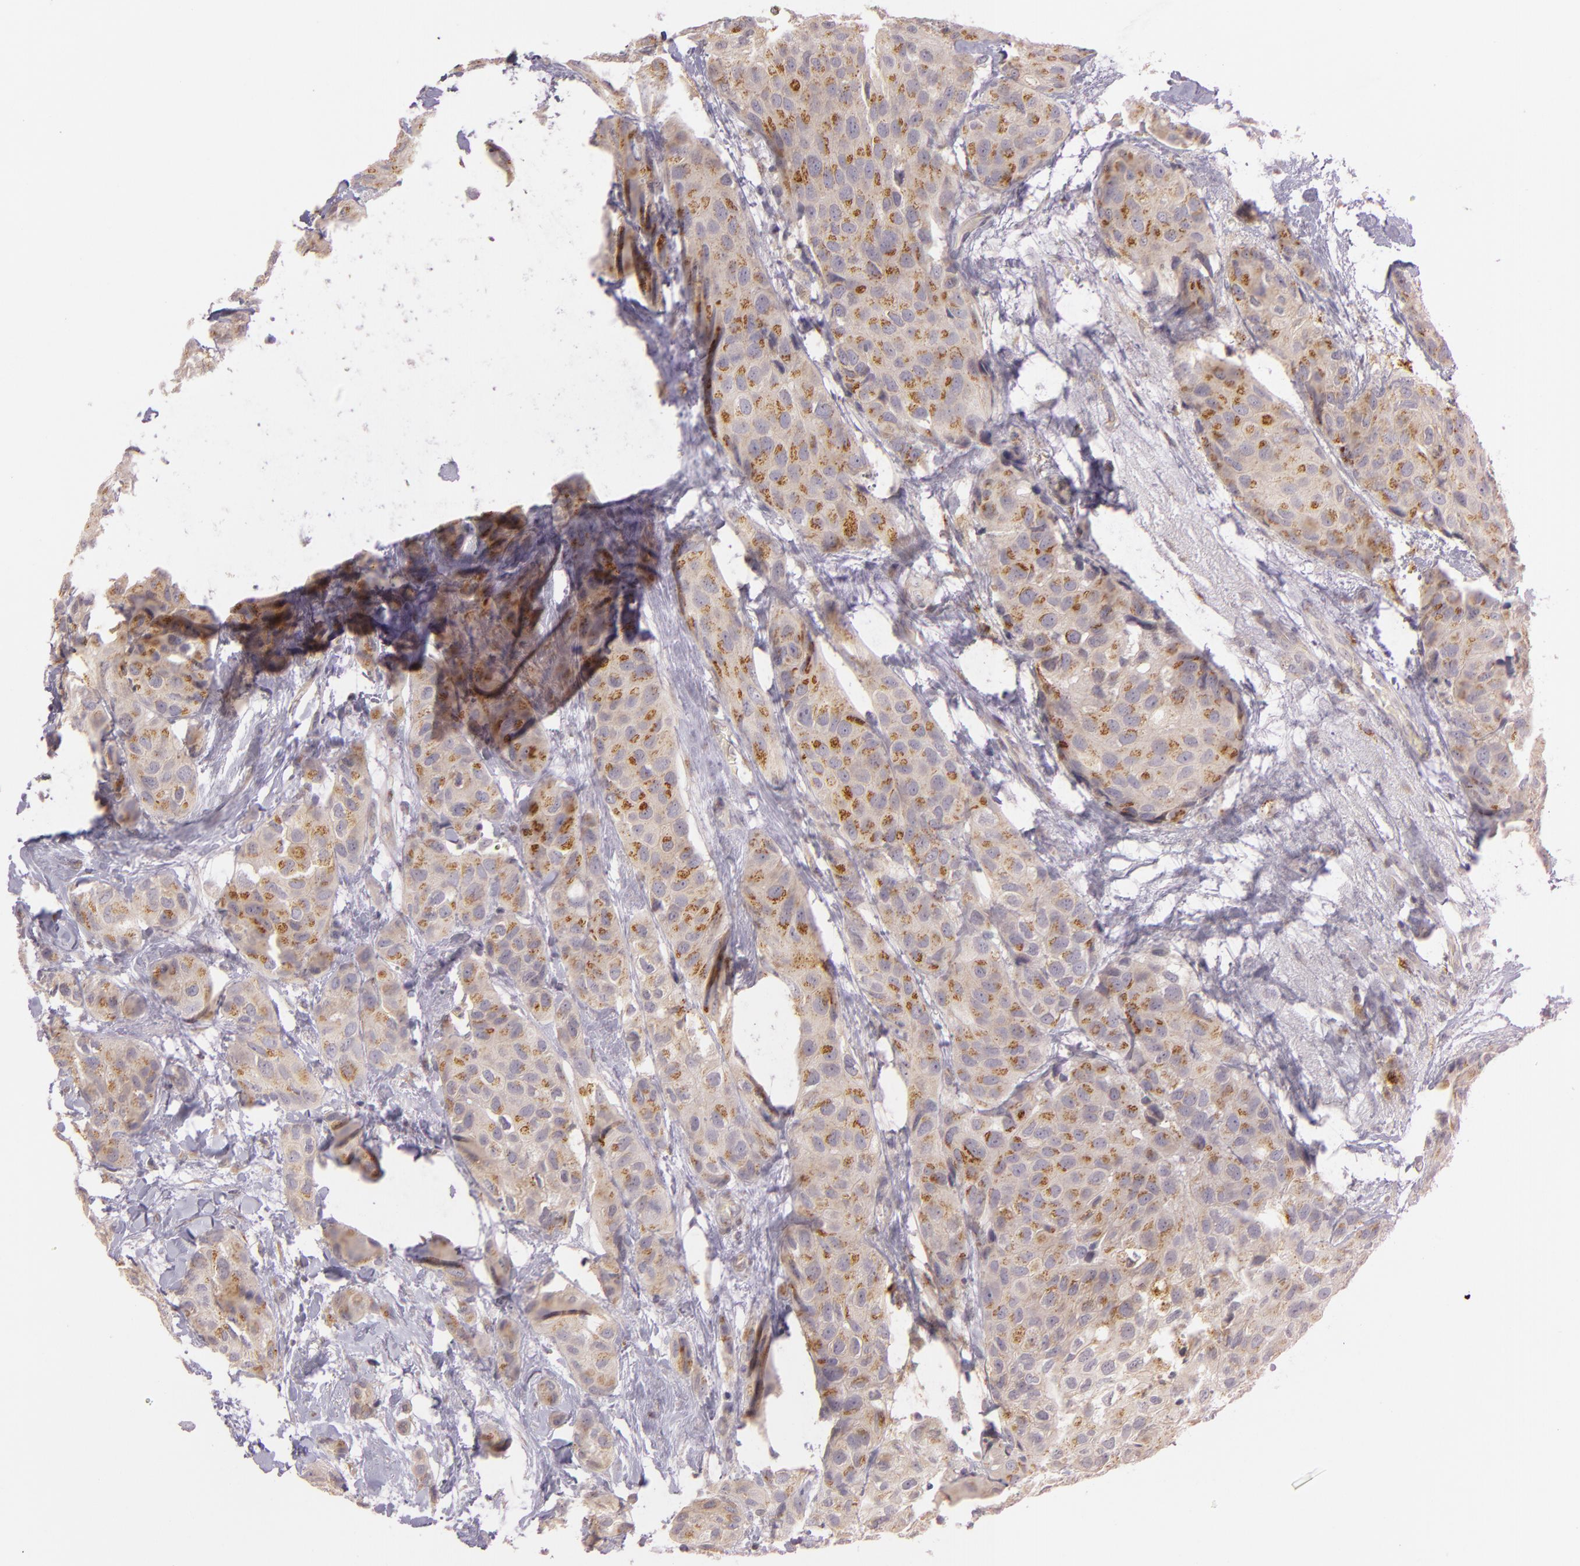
{"staining": {"intensity": "moderate", "quantity": ">75%", "location": "cytoplasmic/membranous"}, "tissue": "breast cancer", "cell_type": "Tumor cells", "image_type": "cancer", "snomed": [{"axis": "morphology", "description": "Duct carcinoma"}, {"axis": "topography", "description": "Breast"}], "caption": "Immunohistochemical staining of human infiltrating ductal carcinoma (breast) exhibits medium levels of moderate cytoplasmic/membranous positivity in about >75% of tumor cells.", "gene": "LGMN", "patient": {"sex": "female", "age": 68}}